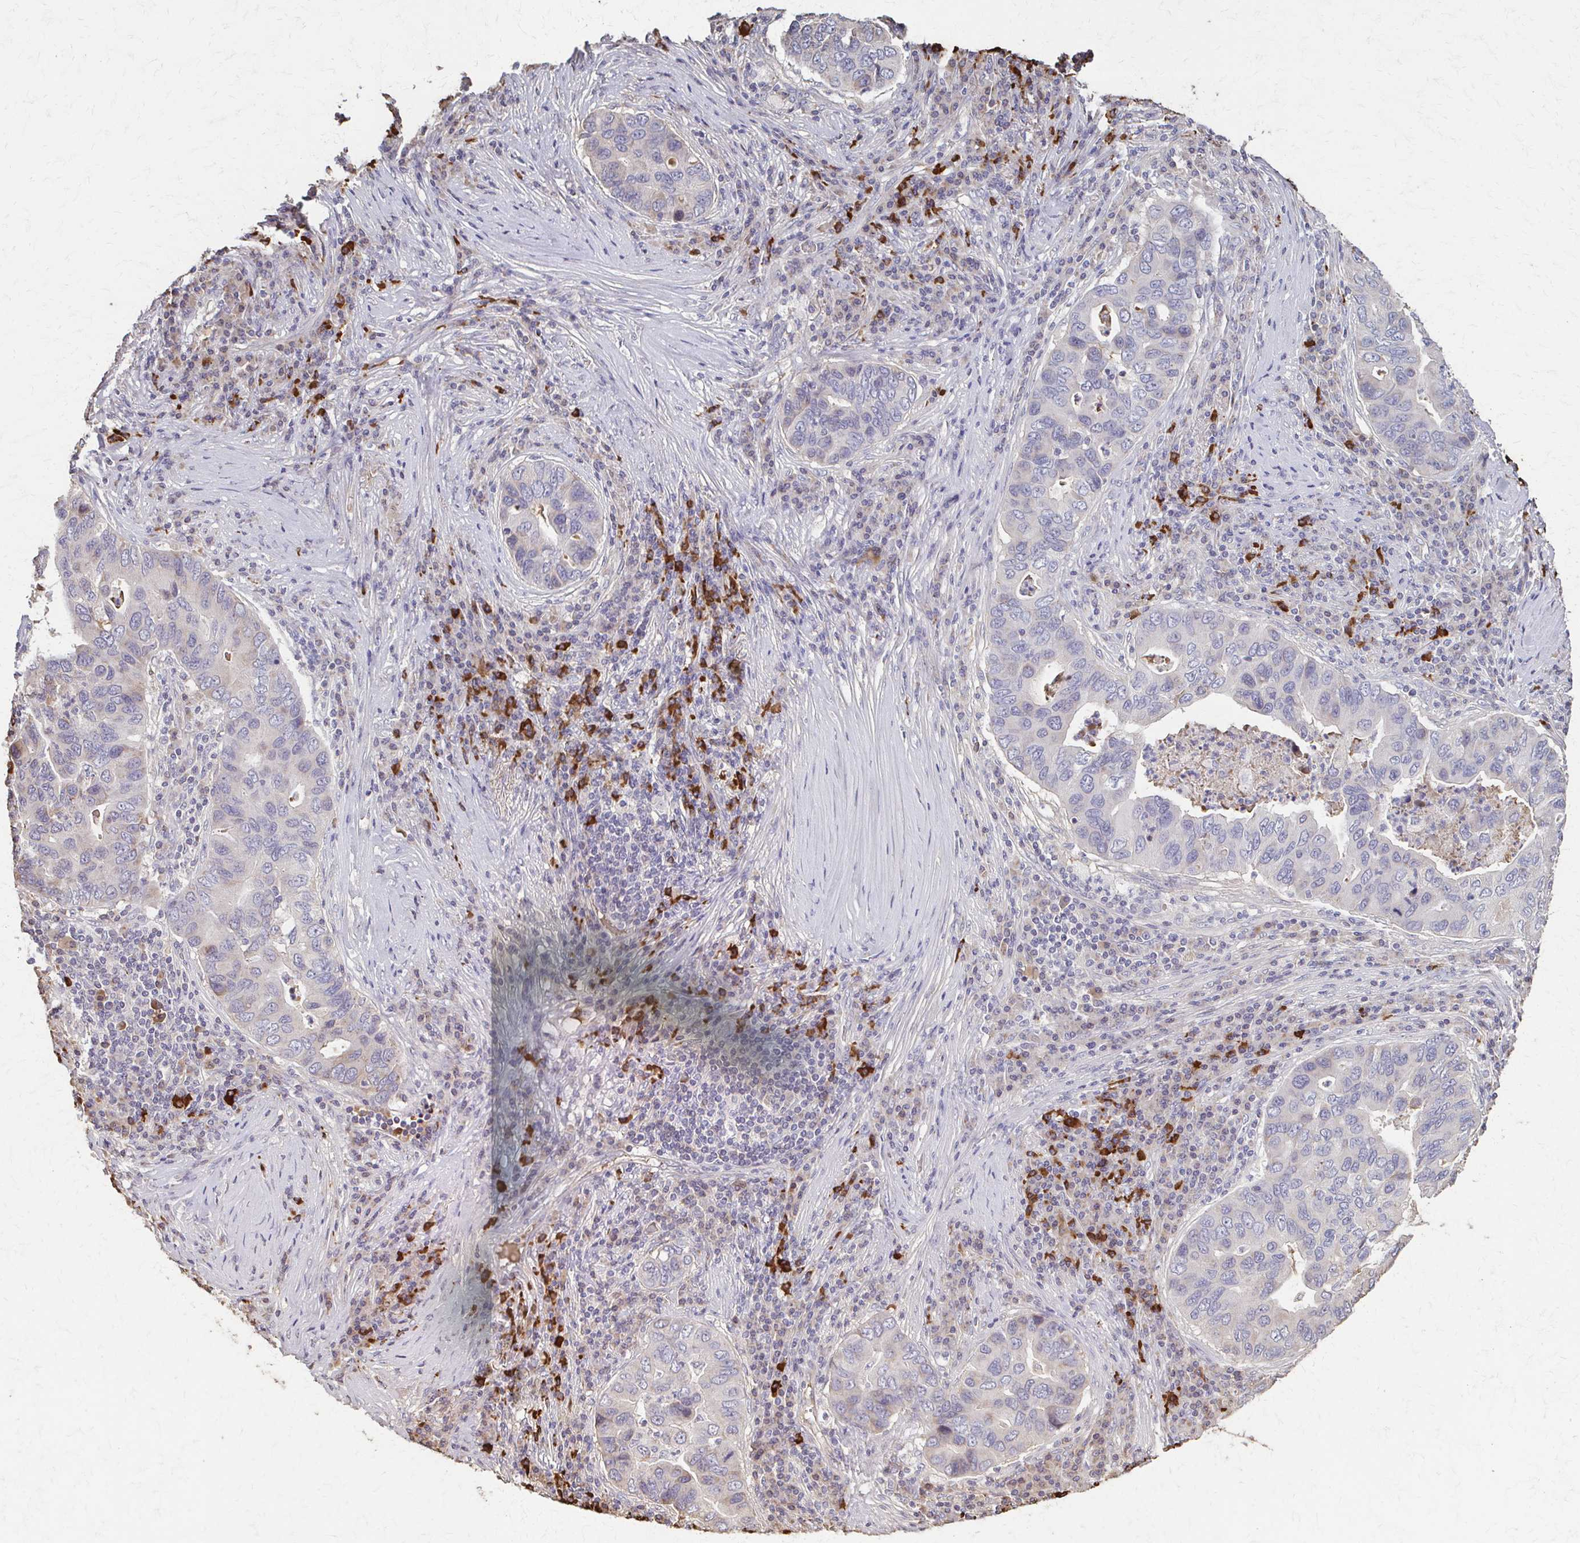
{"staining": {"intensity": "weak", "quantity": "<25%", "location": "cytoplasmic/membranous"}, "tissue": "lung cancer", "cell_type": "Tumor cells", "image_type": "cancer", "snomed": [{"axis": "morphology", "description": "Adenocarcinoma, NOS"}, {"axis": "morphology", "description": "Adenocarcinoma, metastatic, NOS"}, {"axis": "topography", "description": "Lymph node"}, {"axis": "topography", "description": "Lung"}], "caption": "Immunohistochemistry (IHC) of human lung cancer displays no staining in tumor cells.", "gene": "IL18BP", "patient": {"sex": "female", "age": 54}}